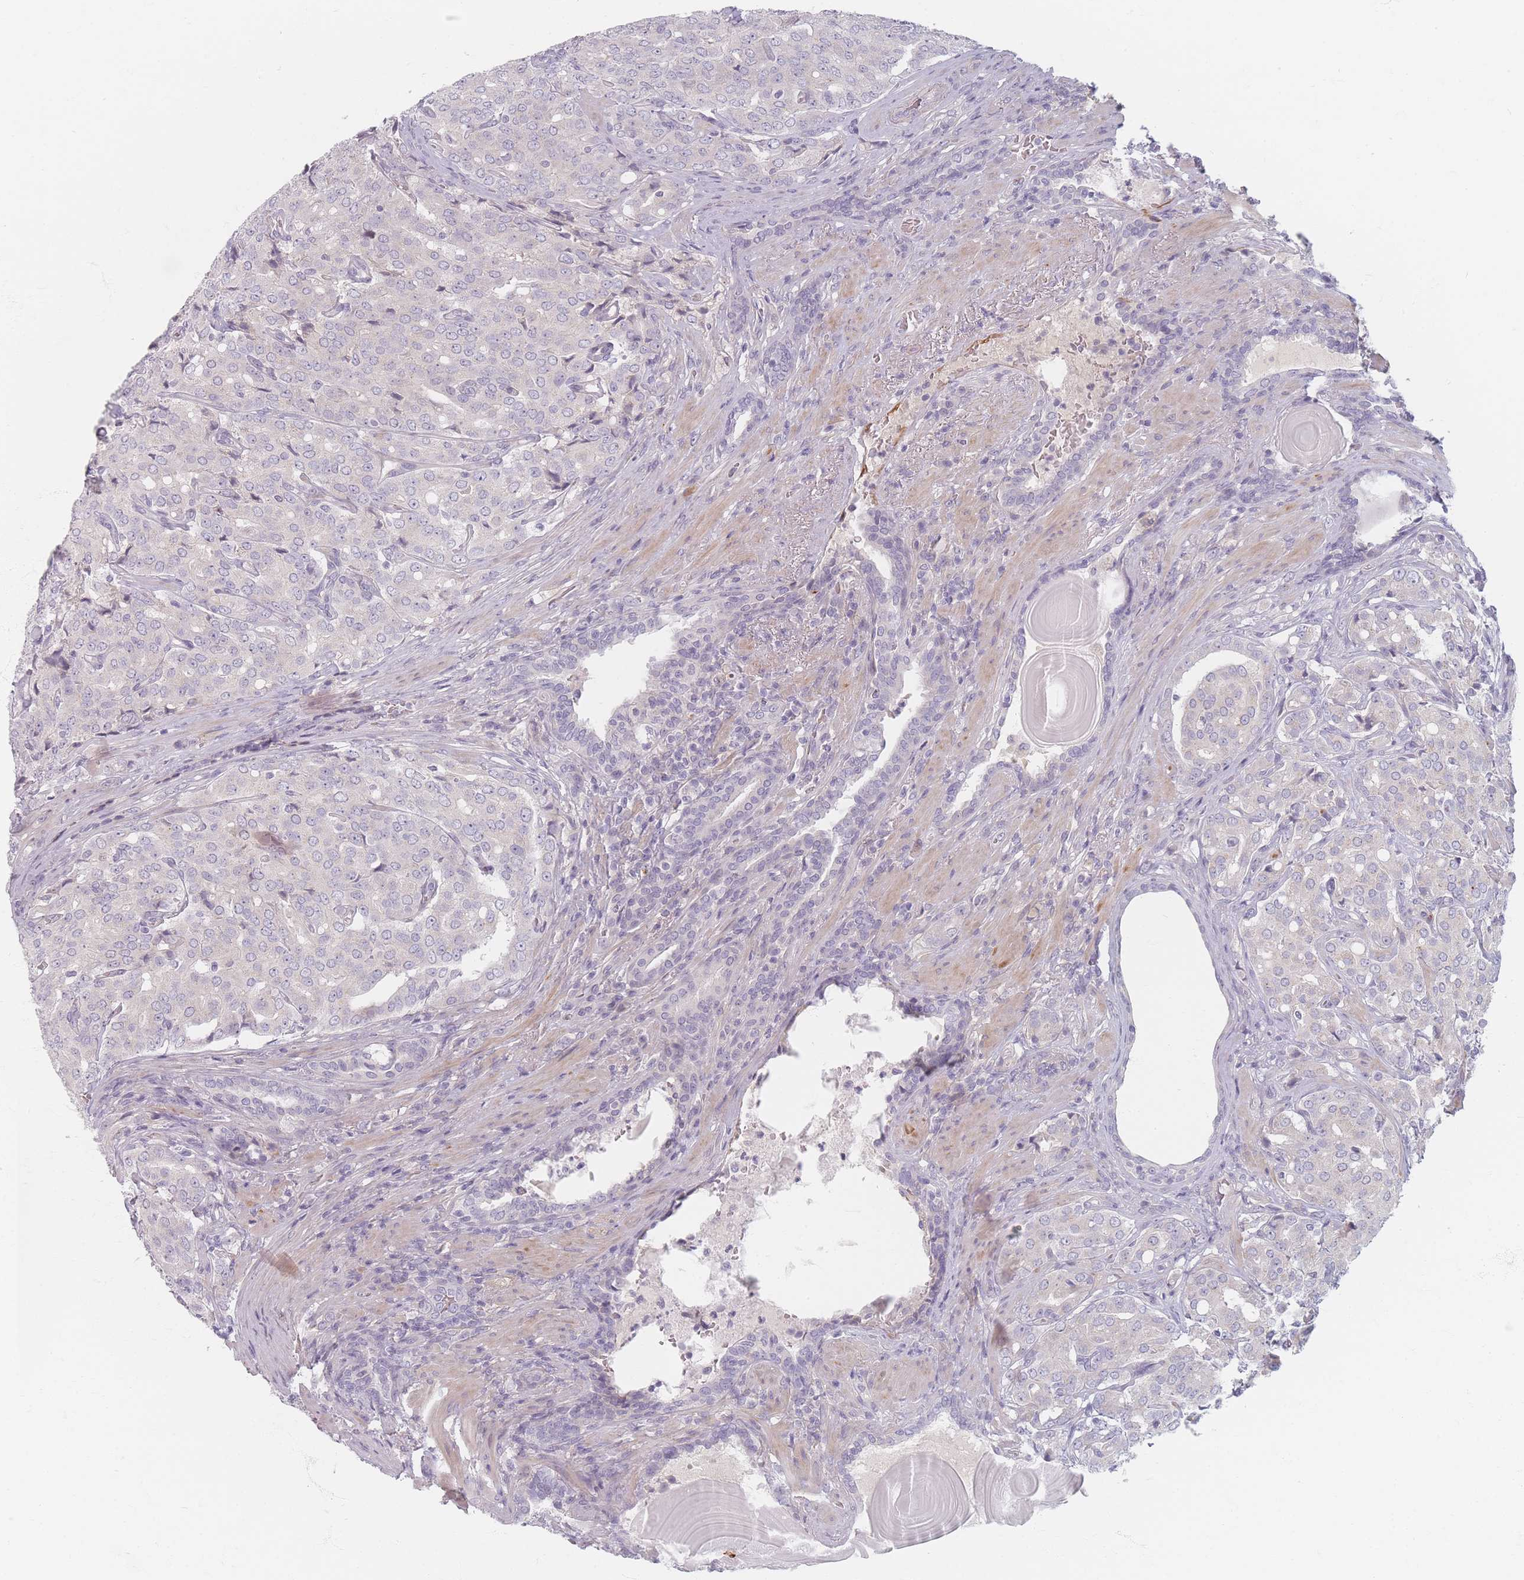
{"staining": {"intensity": "negative", "quantity": "none", "location": "none"}, "tissue": "prostate cancer", "cell_type": "Tumor cells", "image_type": "cancer", "snomed": [{"axis": "morphology", "description": "Adenocarcinoma, High grade"}, {"axis": "topography", "description": "Prostate"}], "caption": "Immunohistochemical staining of human prostate cancer reveals no significant positivity in tumor cells.", "gene": "TMOD1", "patient": {"sex": "male", "age": 68}}